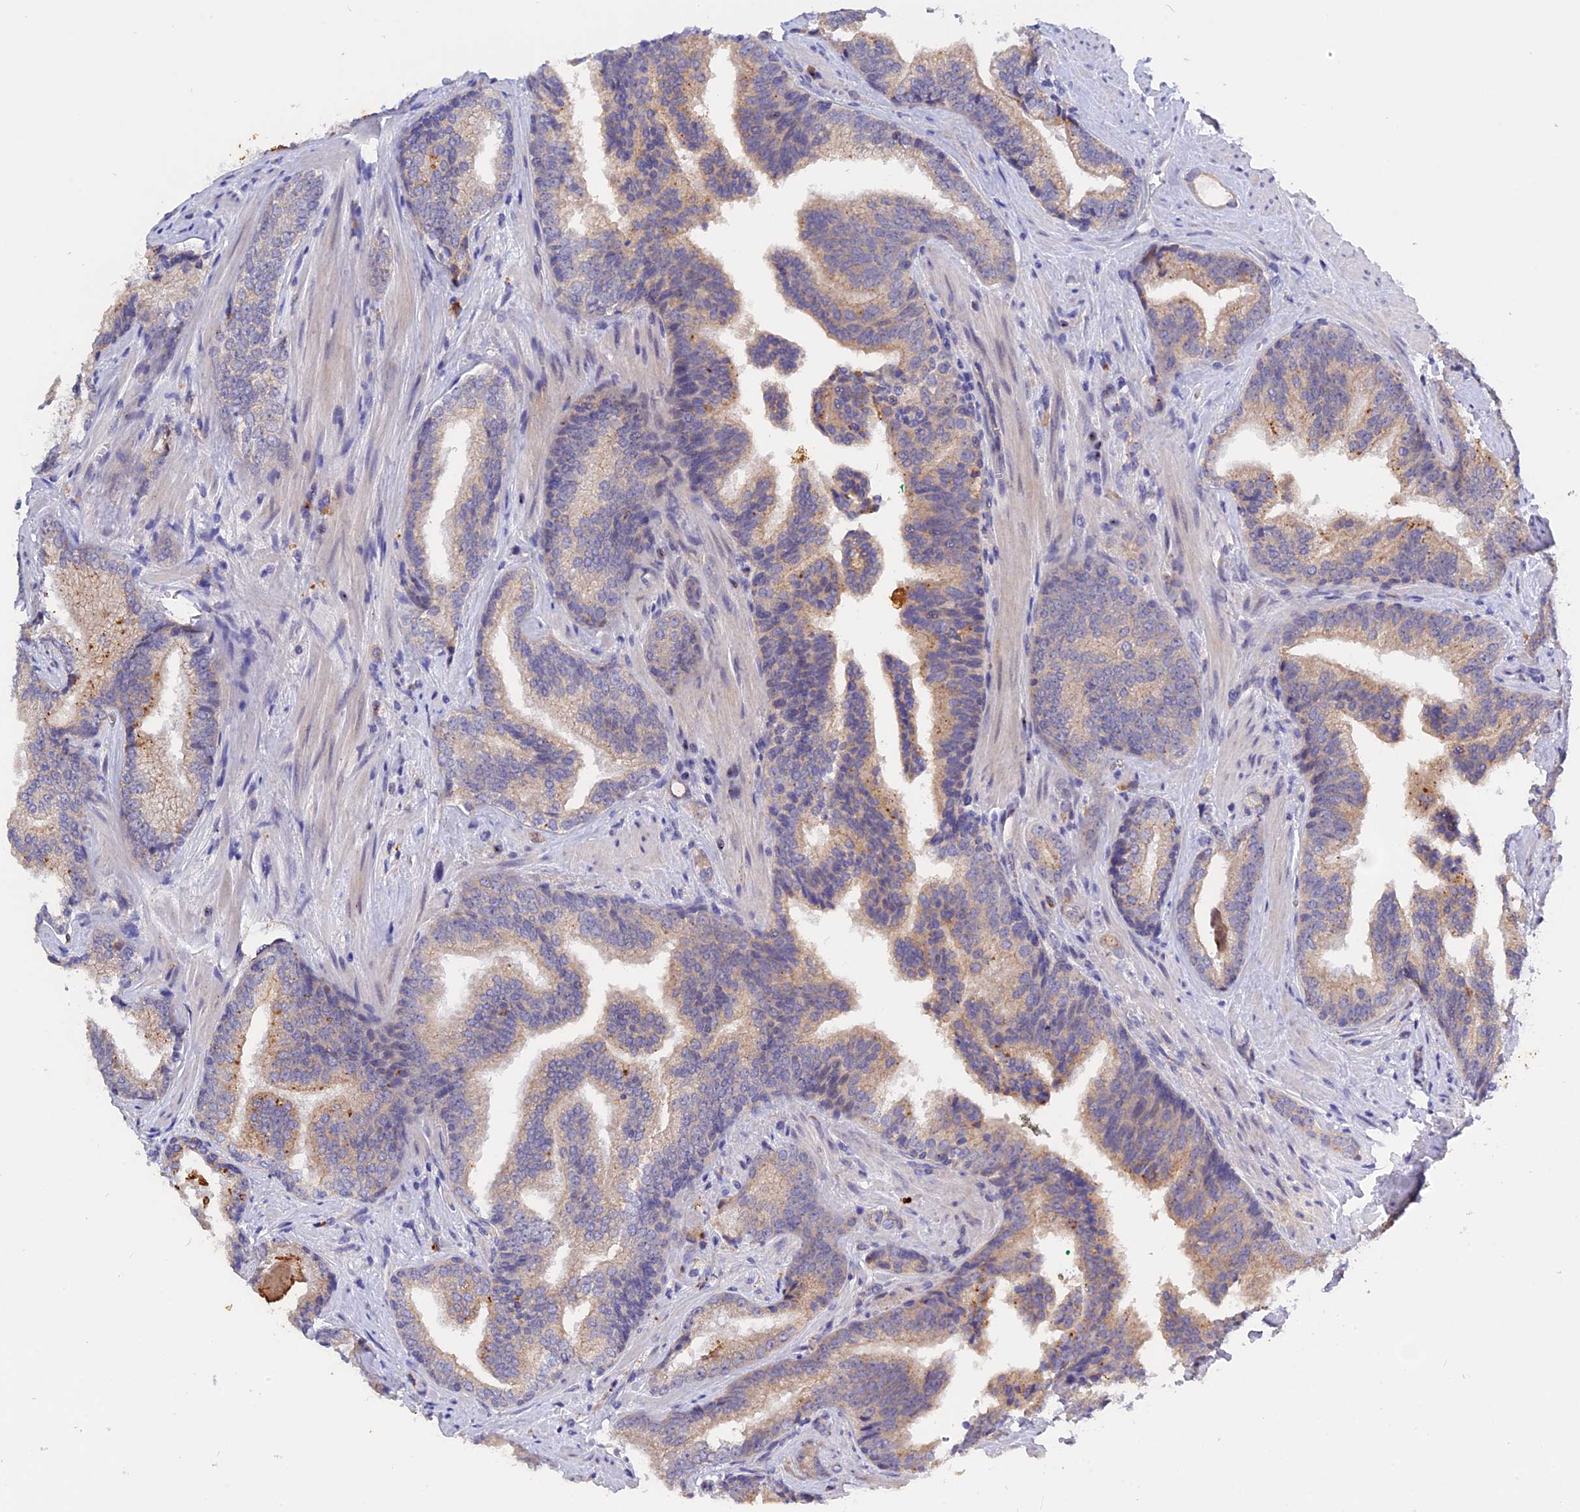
{"staining": {"intensity": "weak", "quantity": "25%-75%", "location": "cytoplasmic/membranous"}, "tissue": "prostate cancer", "cell_type": "Tumor cells", "image_type": "cancer", "snomed": [{"axis": "morphology", "description": "Adenocarcinoma, High grade"}, {"axis": "topography", "description": "Prostate"}], "caption": "Approximately 25%-75% of tumor cells in adenocarcinoma (high-grade) (prostate) show weak cytoplasmic/membranous protein positivity as visualized by brown immunohistochemical staining.", "gene": "GK5", "patient": {"sex": "male", "age": 63}}